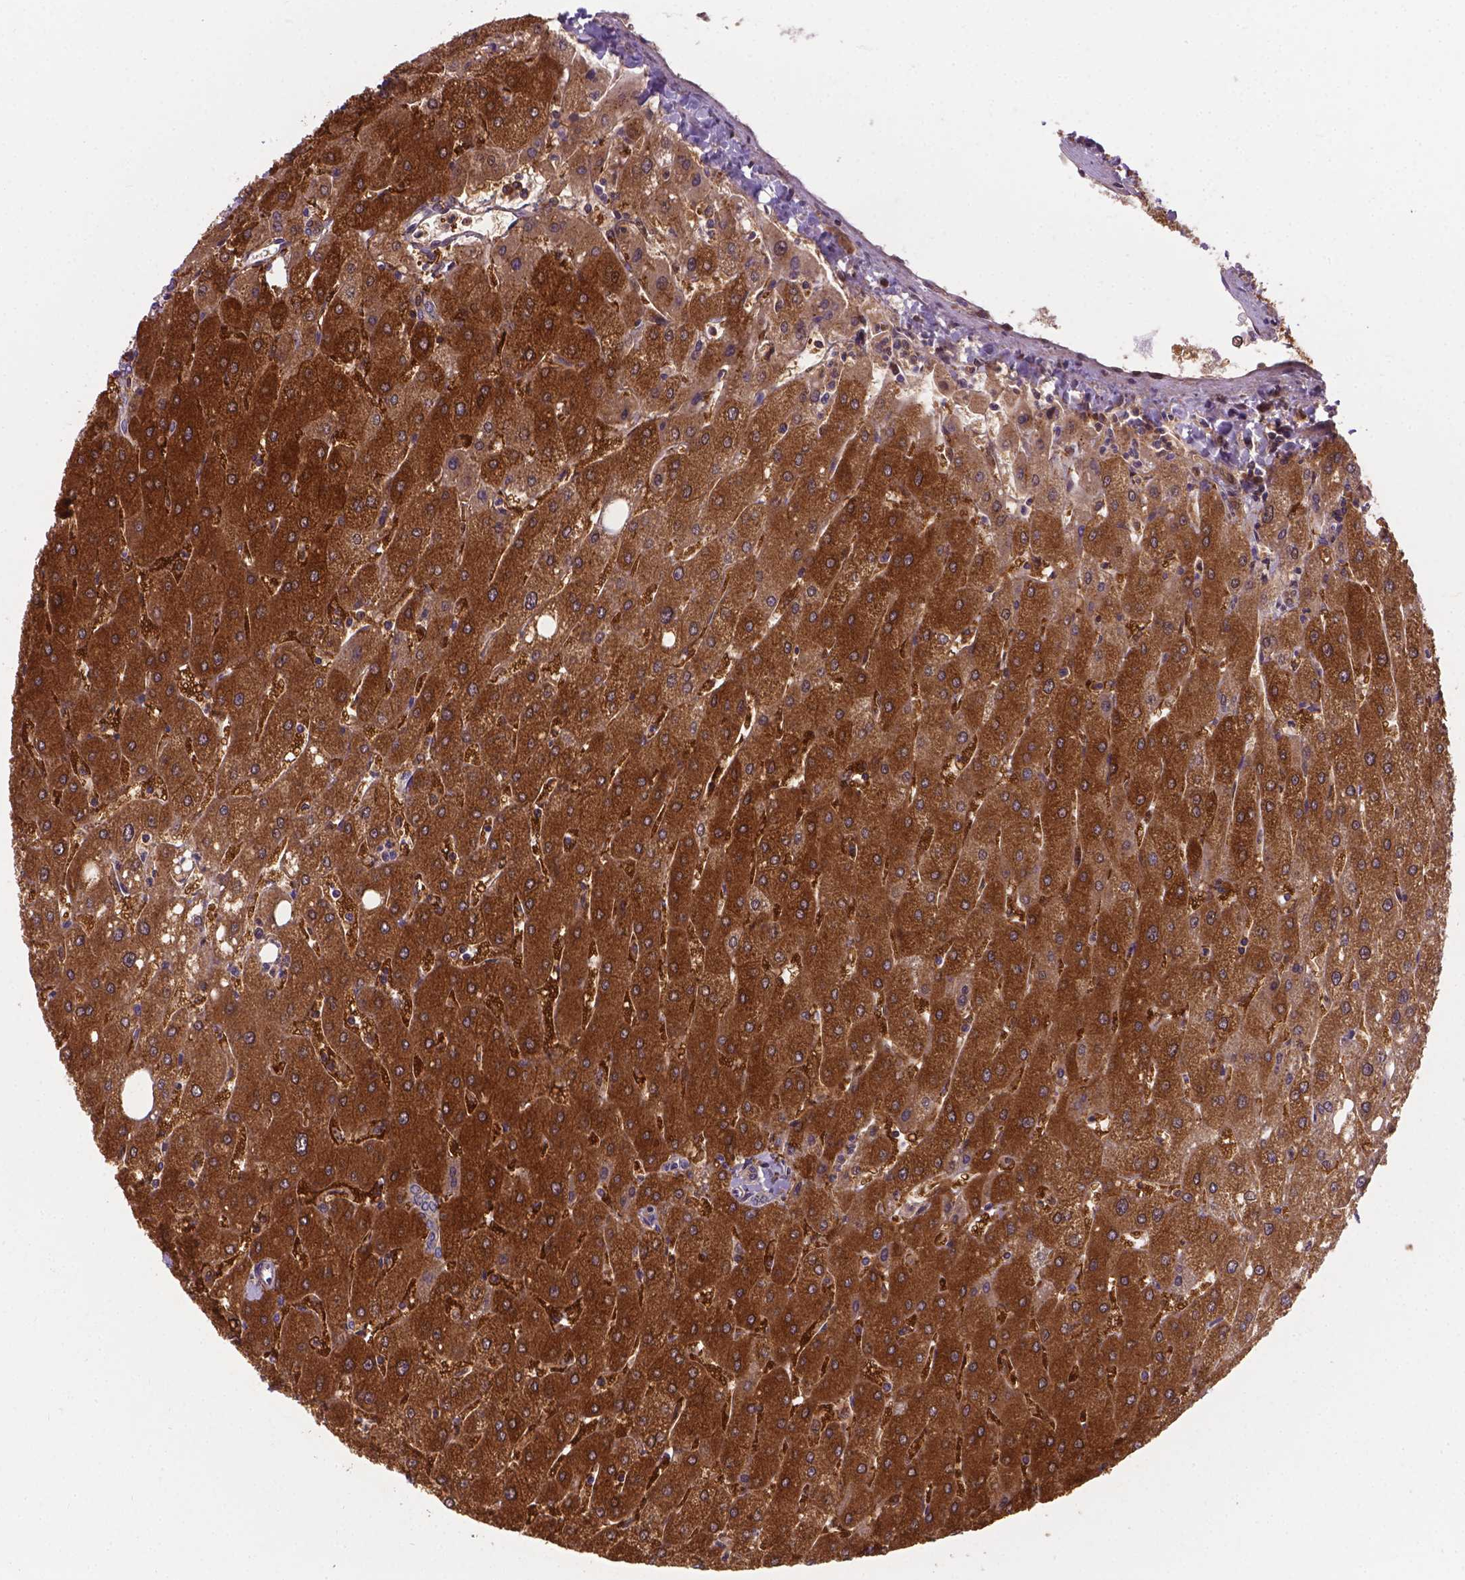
{"staining": {"intensity": "negative", "quantity": "none", "location": "none"}, "tissue": "liver", "cell_type": "Cholangiocytes", "image_type": "normal", "snomed": [{"axis": "morphology", "description": "Normal tissue, NOS"}, {"axis": "topography", "description": "Liver"}], "caption": "Cholangiocytes show no significant protein staining in unremarkable liver.", "gene": "TM4SF18", "patient": {"sex": "male", "age": 67}}